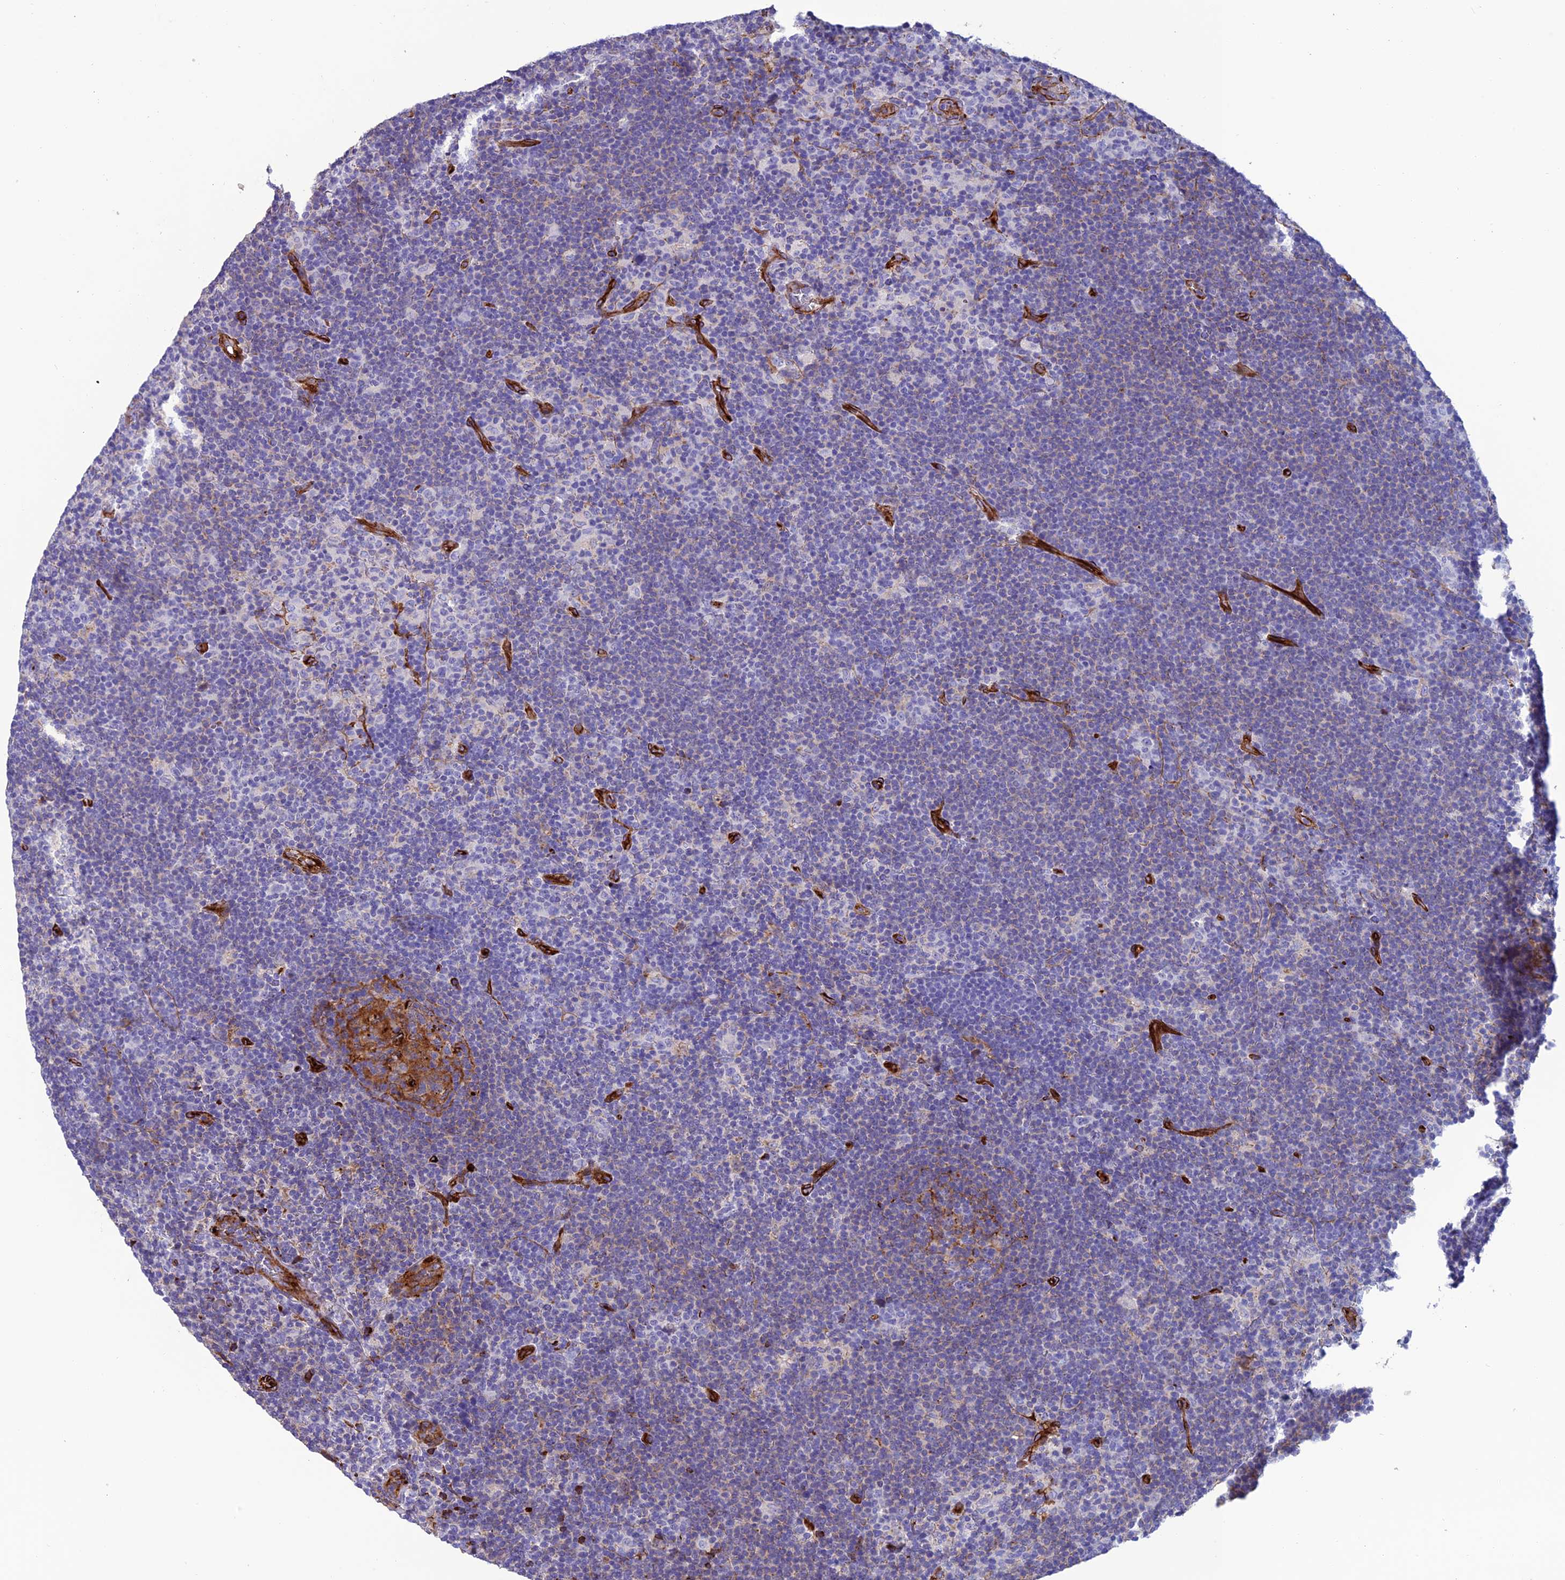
{"staining": {"intensity": "negative", "quantity": "none", "location": "none"}, "tissue": "lymphoma", "cell_type": "Tumor cells", "image_type": "cancer", "snomed": [{"axis": "morphology", "description": "Hodgkin's disease, NOS"}, {"axis": "topography", "description": "Lymph node"}], "caption": "Immunohistochemistry (IHC) of human Hodgkin's disease displays no expression in tumor cells.", "gene": "REX1BD", "patient": {"sex": "female", "age": 57}}